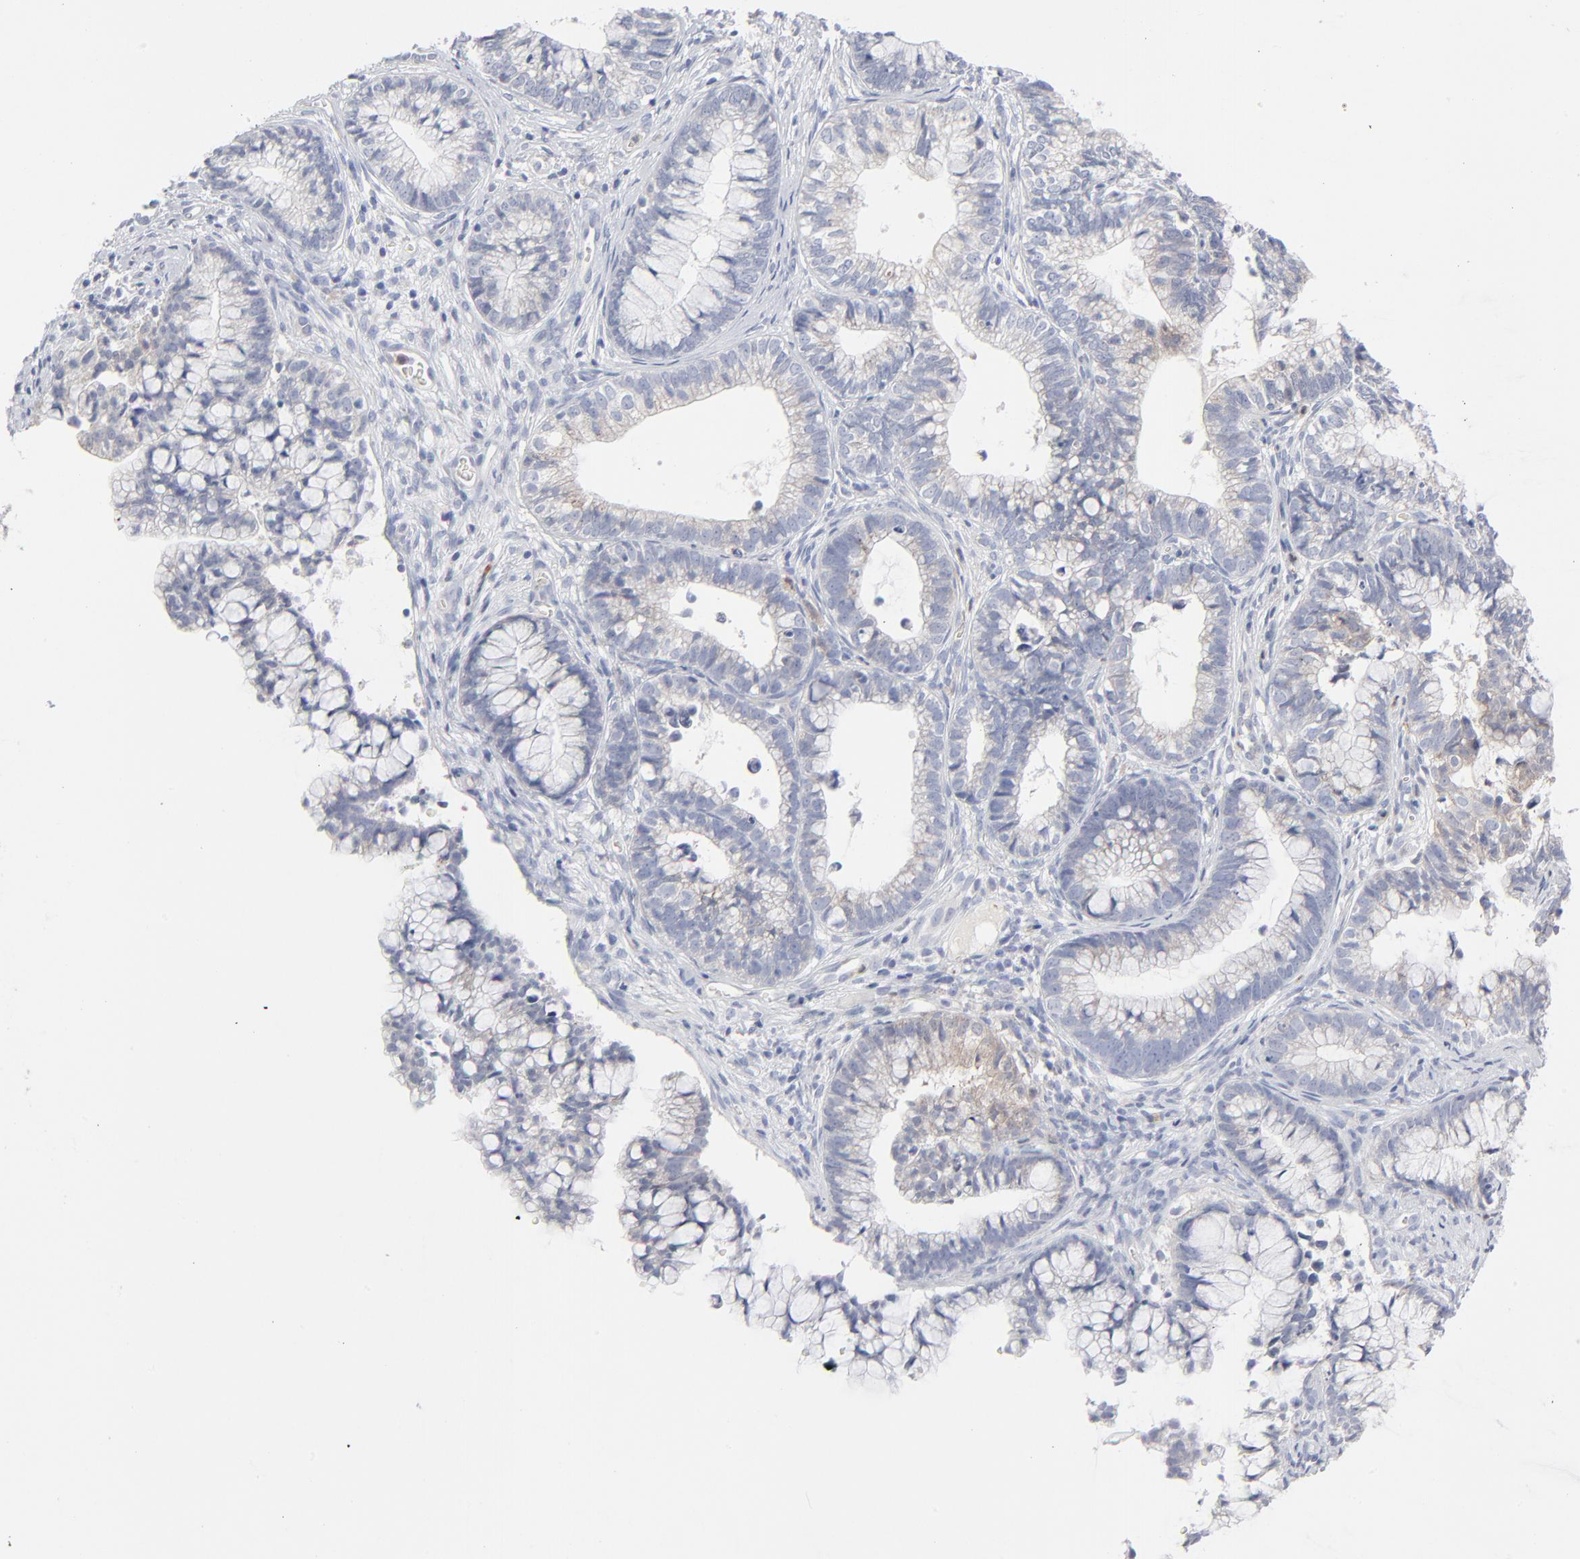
{"staining": {"intensity": "weak", "quantity": "<25%", "location": "cytoplasmic/membranous"}, "tissue": "cervical cancer", "cell_type": "Tumor cells", "image_type": "cancer", "snomed": [{"axis": "morphology", "description": "Adenocarcinoma, NOS"}, {"axis": "topography", "description": "Cervix"}], "caption": "An immunohistochemistry image of cervical cancer (adenocarcinoma) is shown. There is no staining in tumor cells of cervical cancer (adenocarcinoma).", "gene": "BID", "patient": {"sex": "female", "age": 44}}